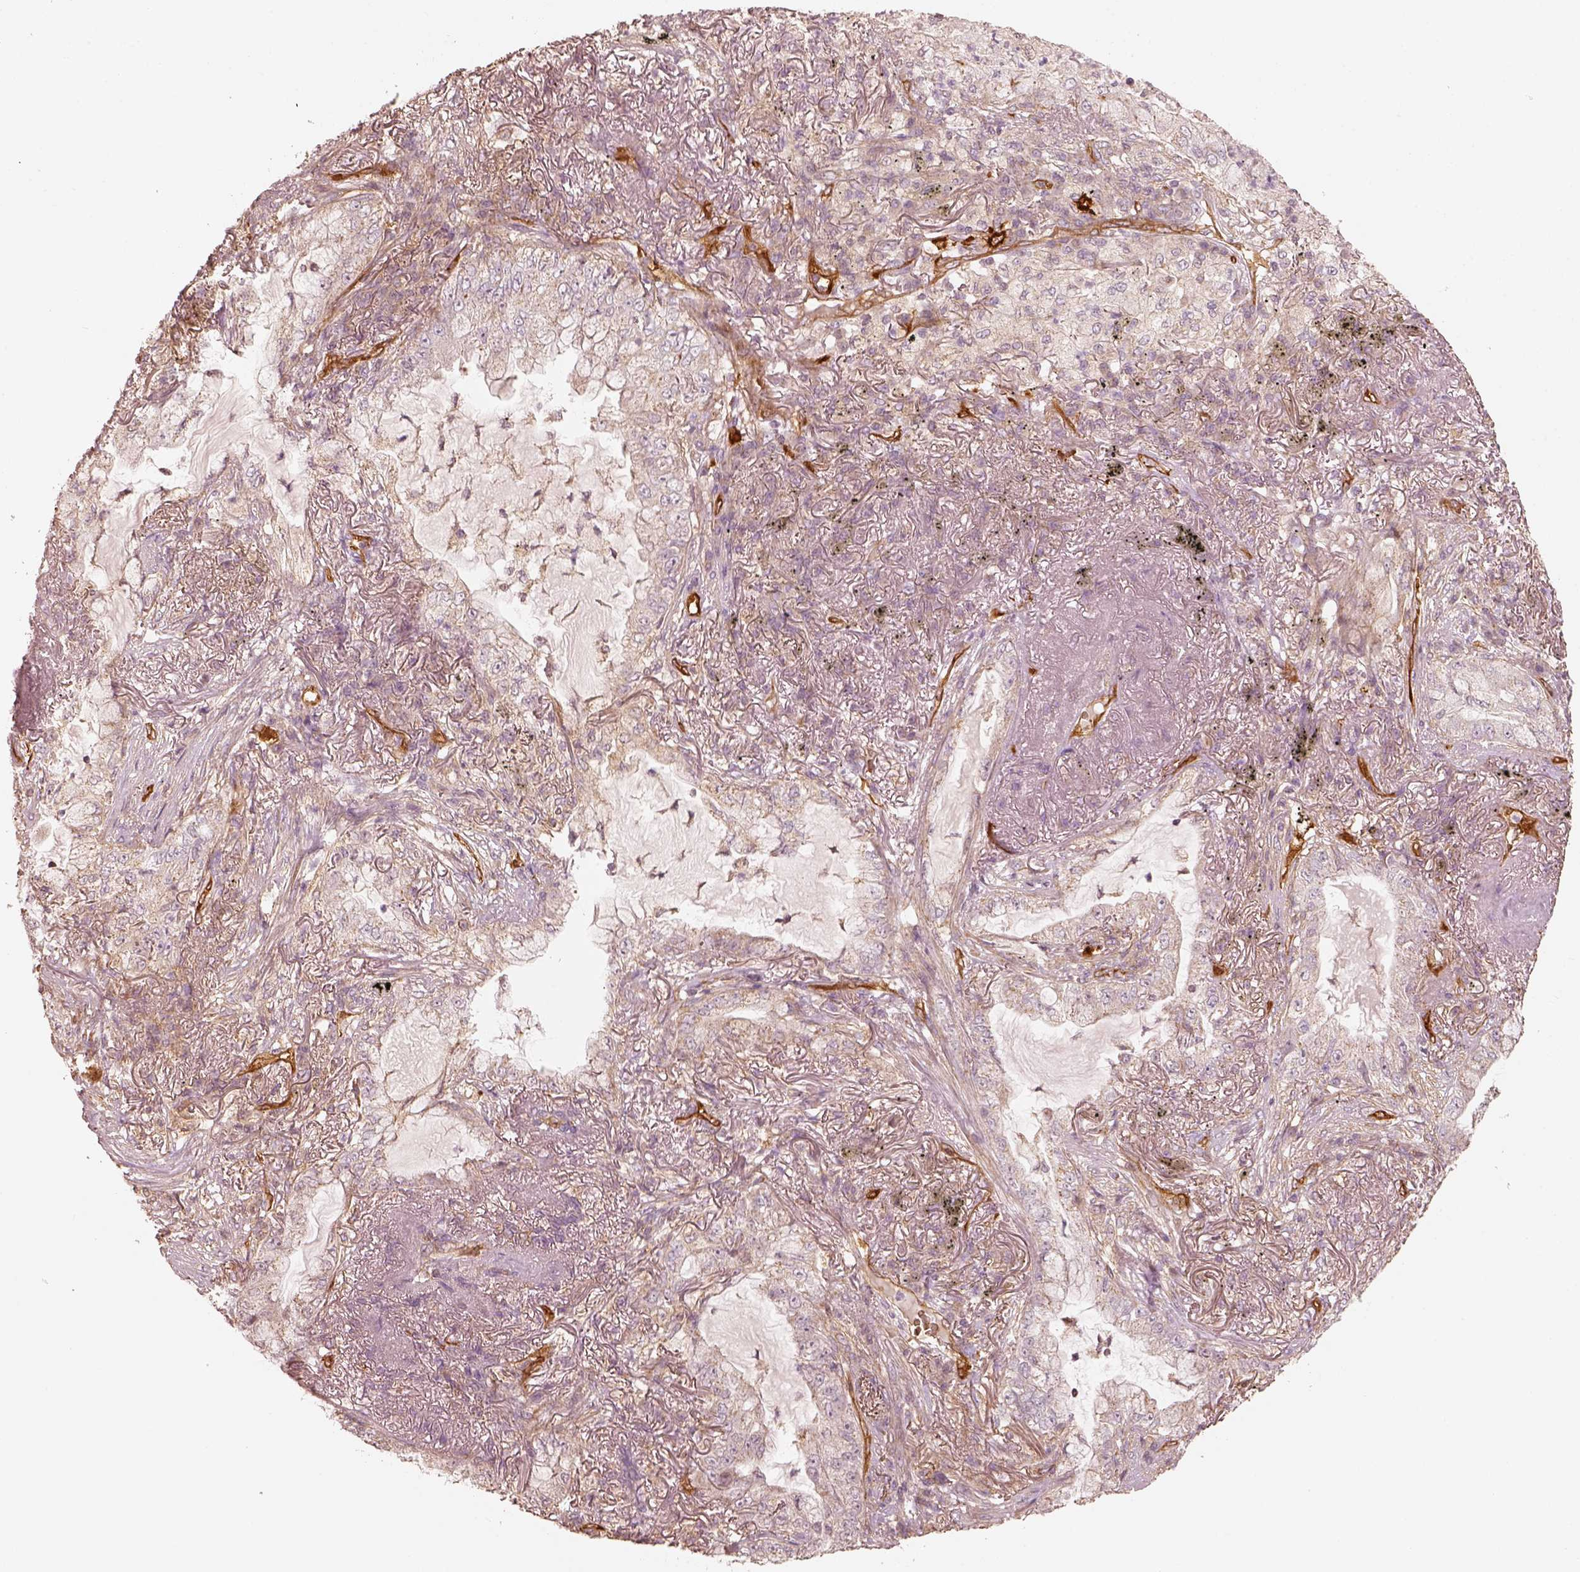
{"staining": {"intensity": "negative", "quantity": "none", "location": "none"}, "tissue": "lung cancer", "cell_type": "Tumor cells", "image_type": "cancer", "snomed": [{"axis": "morphology", "description": "Adenocarcinoma, NOS"}, {"axis": "topography", "description": "Lung"}], "caption": "This is an IHC histopathology image of lung cancer. There is no expression in tumor cells.", "gene": "FSCN1", "patient": {"sex": "female", "age": 73}}